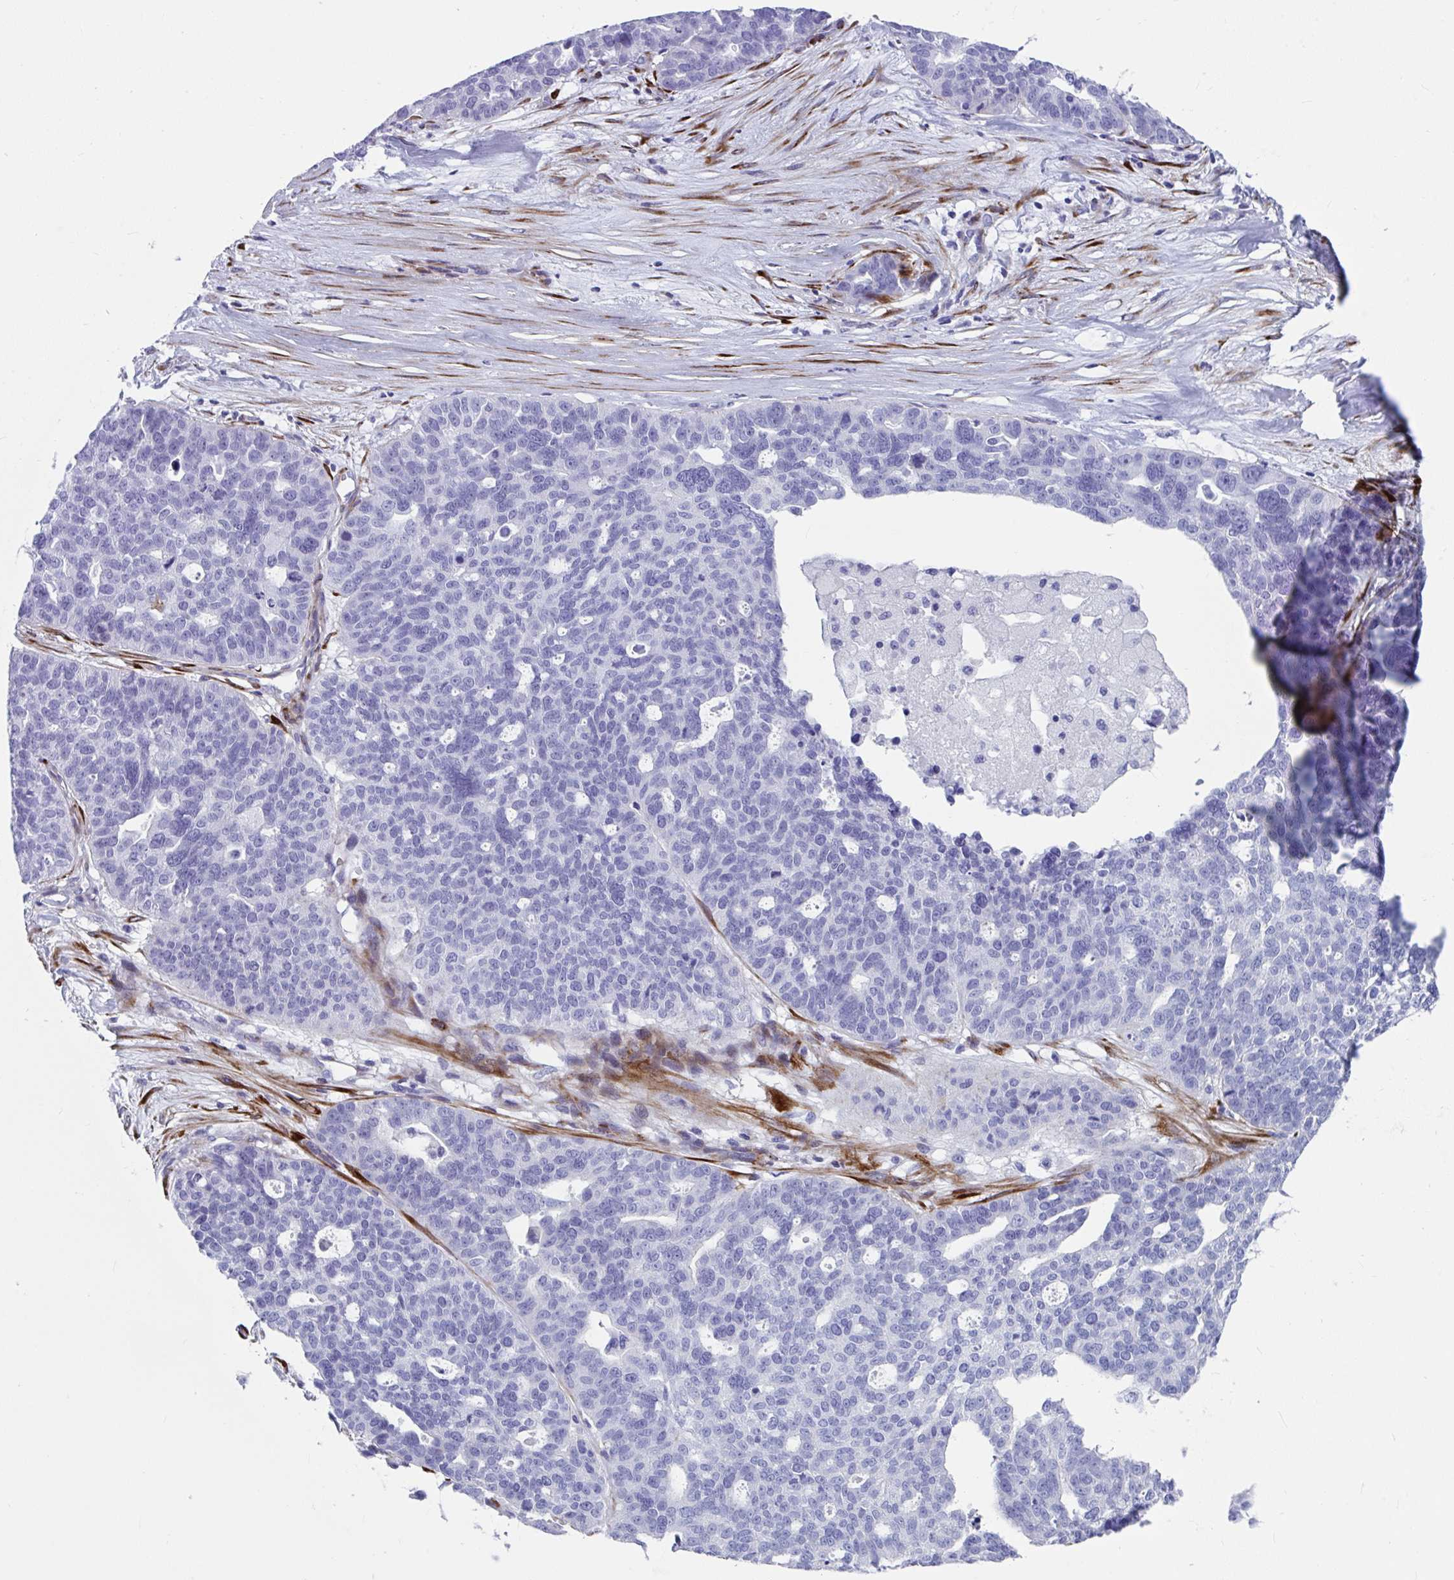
{"staining": {"intensity": "negative", "quantity": "none", "location": "none"}, "tissue": "ovarian cancer", "cell_type": "Tumor cells", "image_type": "cancer", "snomed": [{"axis": "morphology", "description": "Cystadenocarcinoma, serous, NOS"}, {"axis": "topography", "description": "Ovary"}], "caption": "Immunohistochemistry (IHC) photomicrograph of neoplastic tissue: ovarian cancer stained with DAB exhibits no significant protein positivity in tumor cells.", "gene": "GRXCR2", "patient": {"sex": "female", "age": 59}}